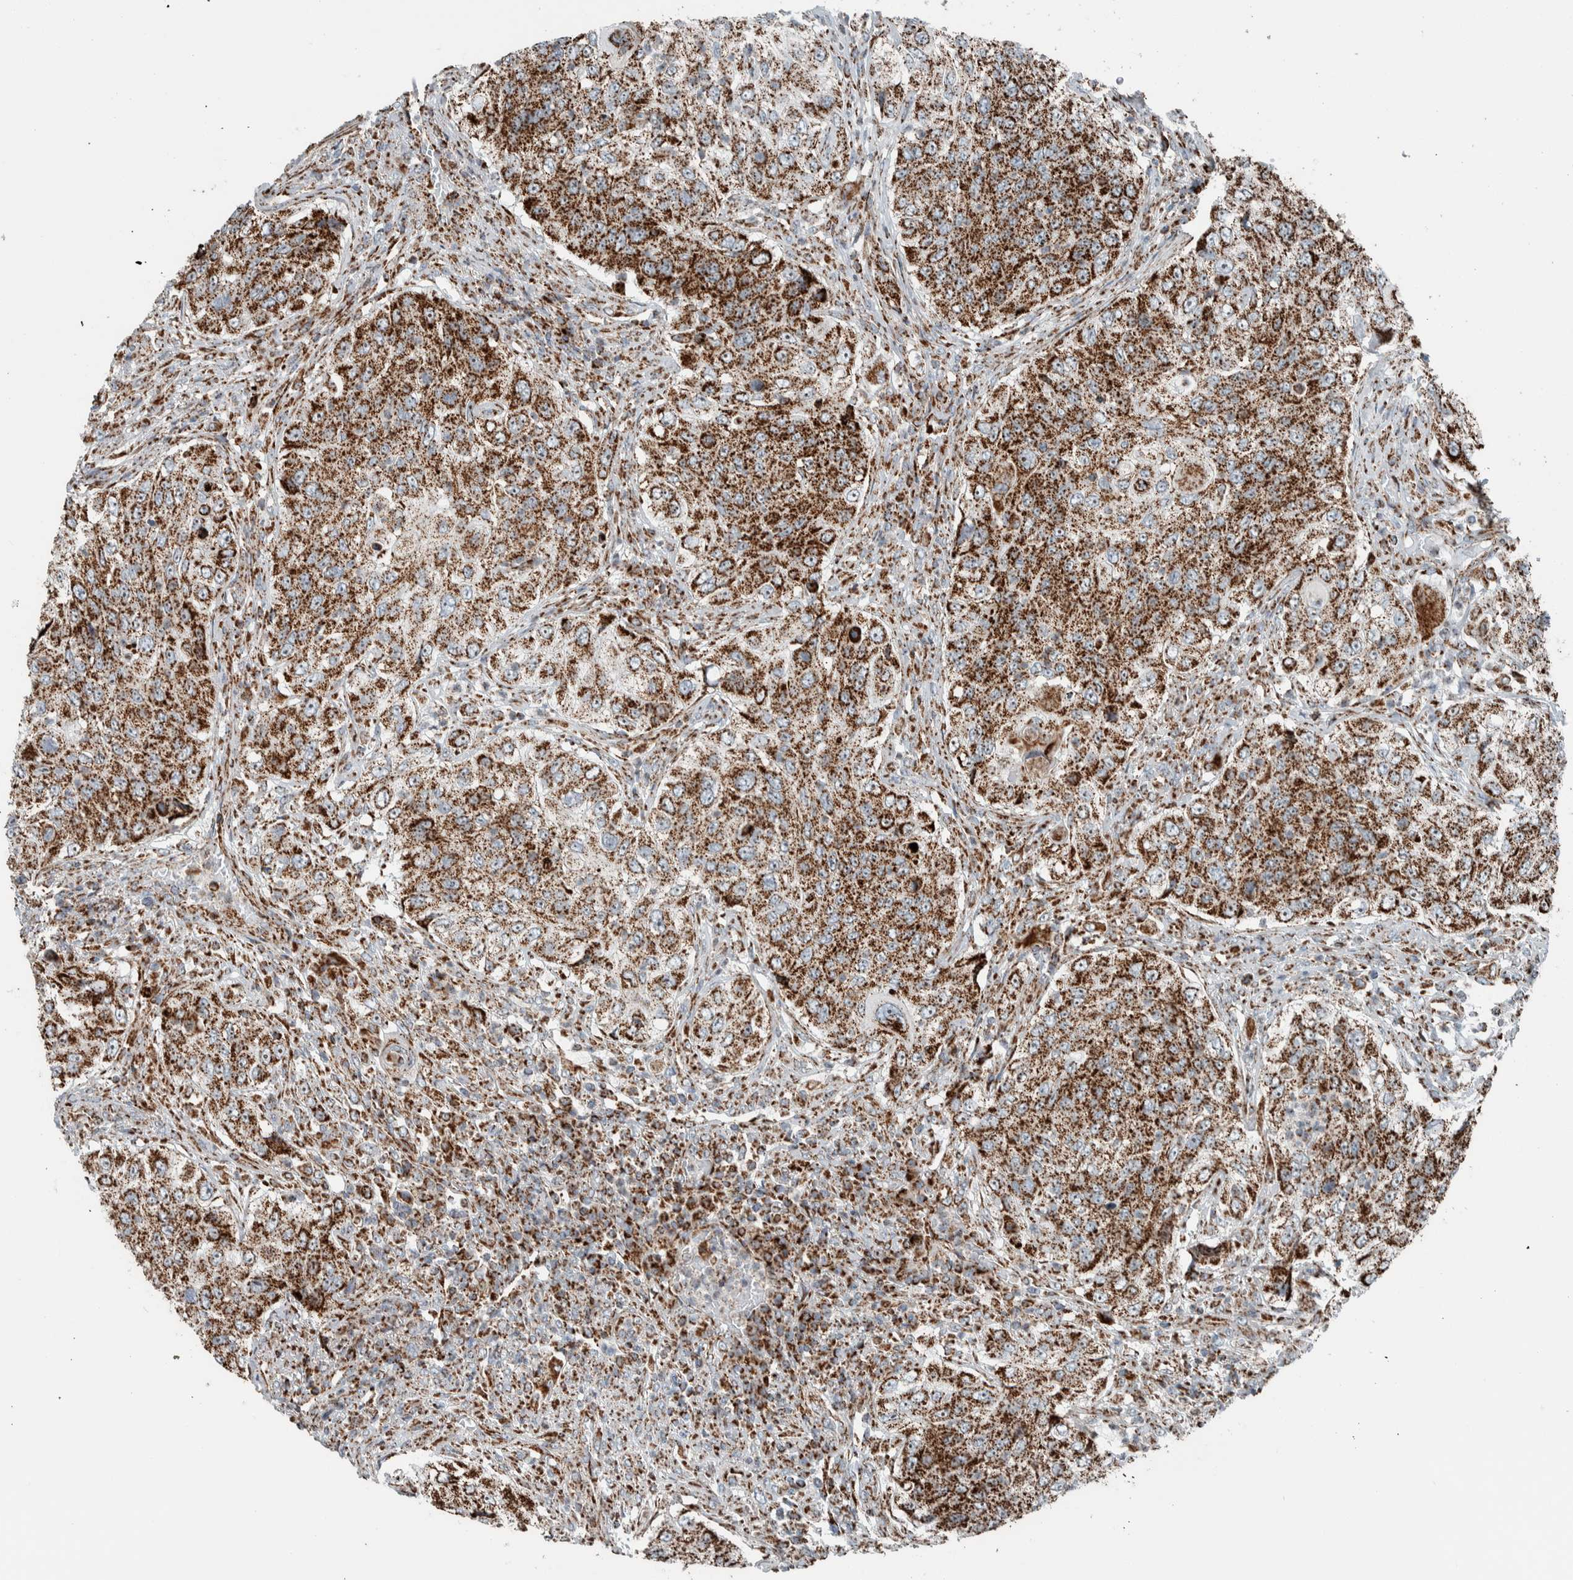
{"staining": {"intensity": "moderate", "quantity": ">75%", "location": "cytoplasmic/membranous"}, "tissue": "urothelial cancer", "cell_type": "Tumor cells", "image_type": "cancer", "snomed": [{"axis": "morphology", "description": "Urothelial carcinoma, High grade"}, {"axis": "topography", "description": "Urinary bladder"}], "caption": "High-grade urothelial carcinoma was stained to show a protein in brown. There is medium levels of moderate cytoplasmic/membranous staining in approximately >75% of tumor cells.", "gene": "CNTROB", "patient": {"sex": "female", "age": 60}}